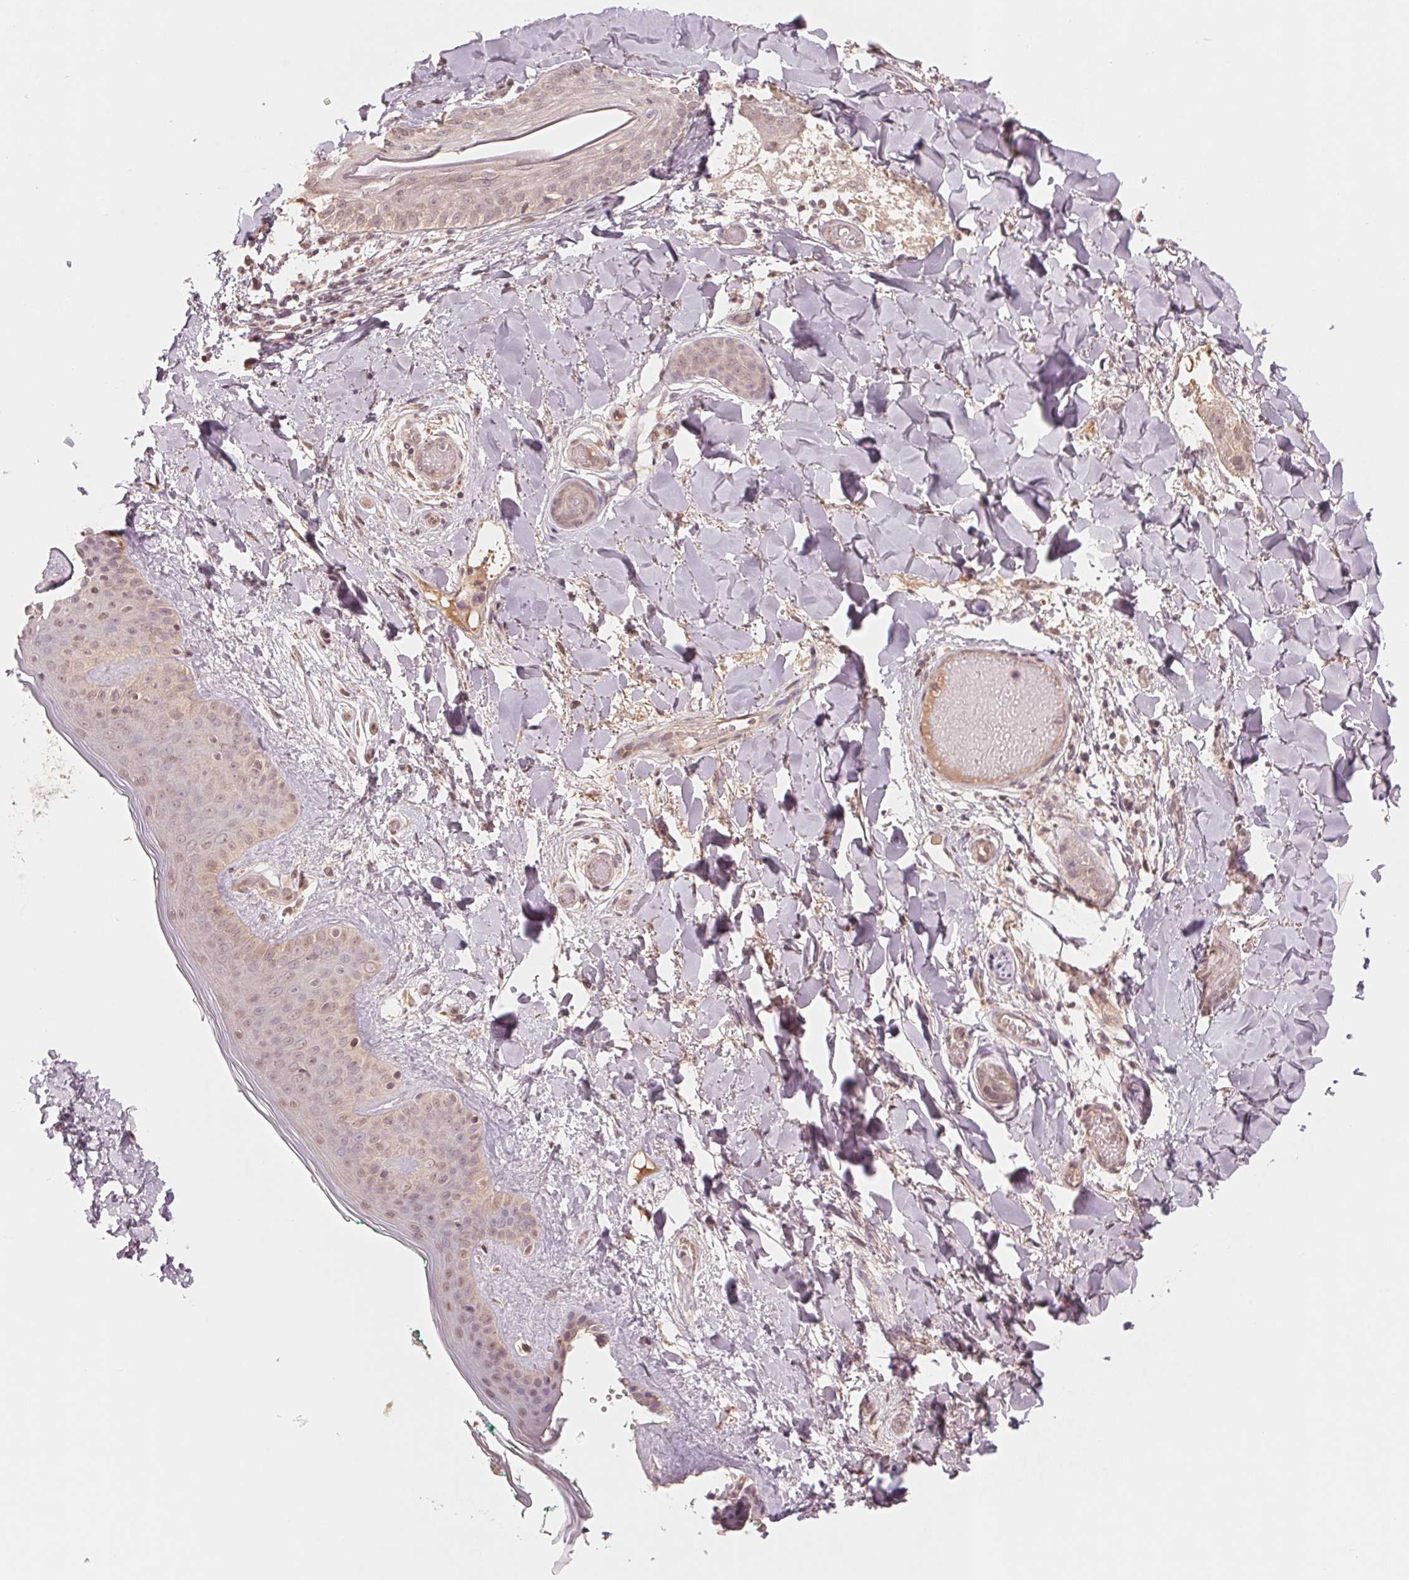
{"staining": {"intensity": "weak", "quantity": "25%-75%", "location": "cytoplasmic/membranous,nuclear"}, "tissue": "skin", "cell_type": "Fibroblasts", "image_type": "normal", "snomed": [{"axis": "morphology", "description": "Normal tissue, NOS"}, {"axis": "topography", "description": "Skin"}], "caption": "Fibroblasts reveal low levels of weak cytoplasmic/membranous,nuclear staining in about 25%-75% of cells in unremarkable skin.", "gene": "PPIAL4A", "patient": {"sex": "female", "age": 34}}